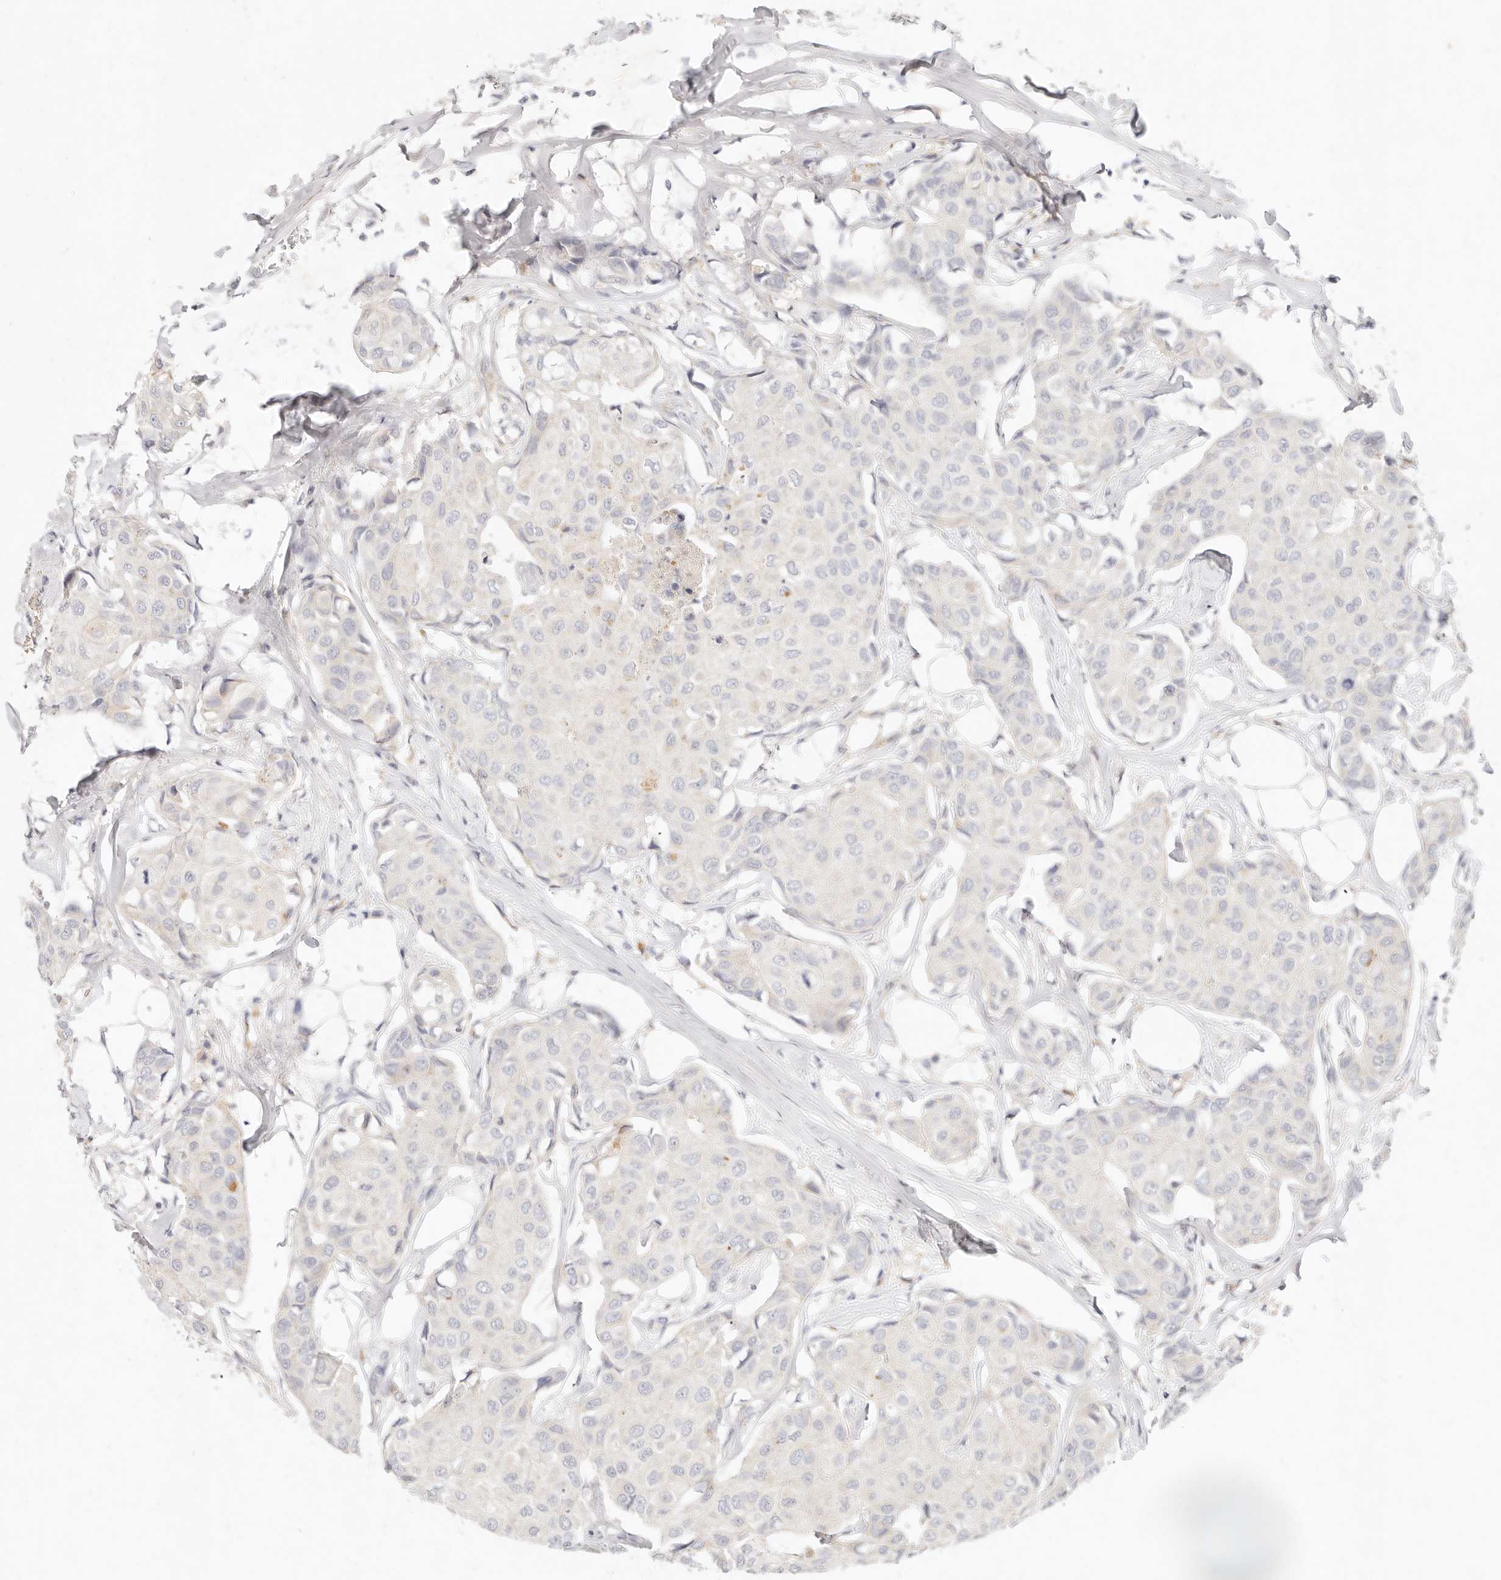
{"staining": {"intensity": "negative", "quantity": "none", "location": "none"}, "tissue": "breast cancer", "cell_type": "Tumor cells", "image_type": "cancer", "snomed": [{"axis": "morphology", "description": "Duct carcinoma"}, {"axis": "topography", "description": "Breast"}], "caption": "DAB (3,3'-diaminobenzidine) immunohistochemical staining of human intraductal carcinoma (breast) demonstrates no significant positivity in tumor cells. The staining is performed using DAB brown chromogen with nuclei counter-stained in using hematoxylin.", "gene": "GPR84", "patient": {"sex": "female", "age": 80}}